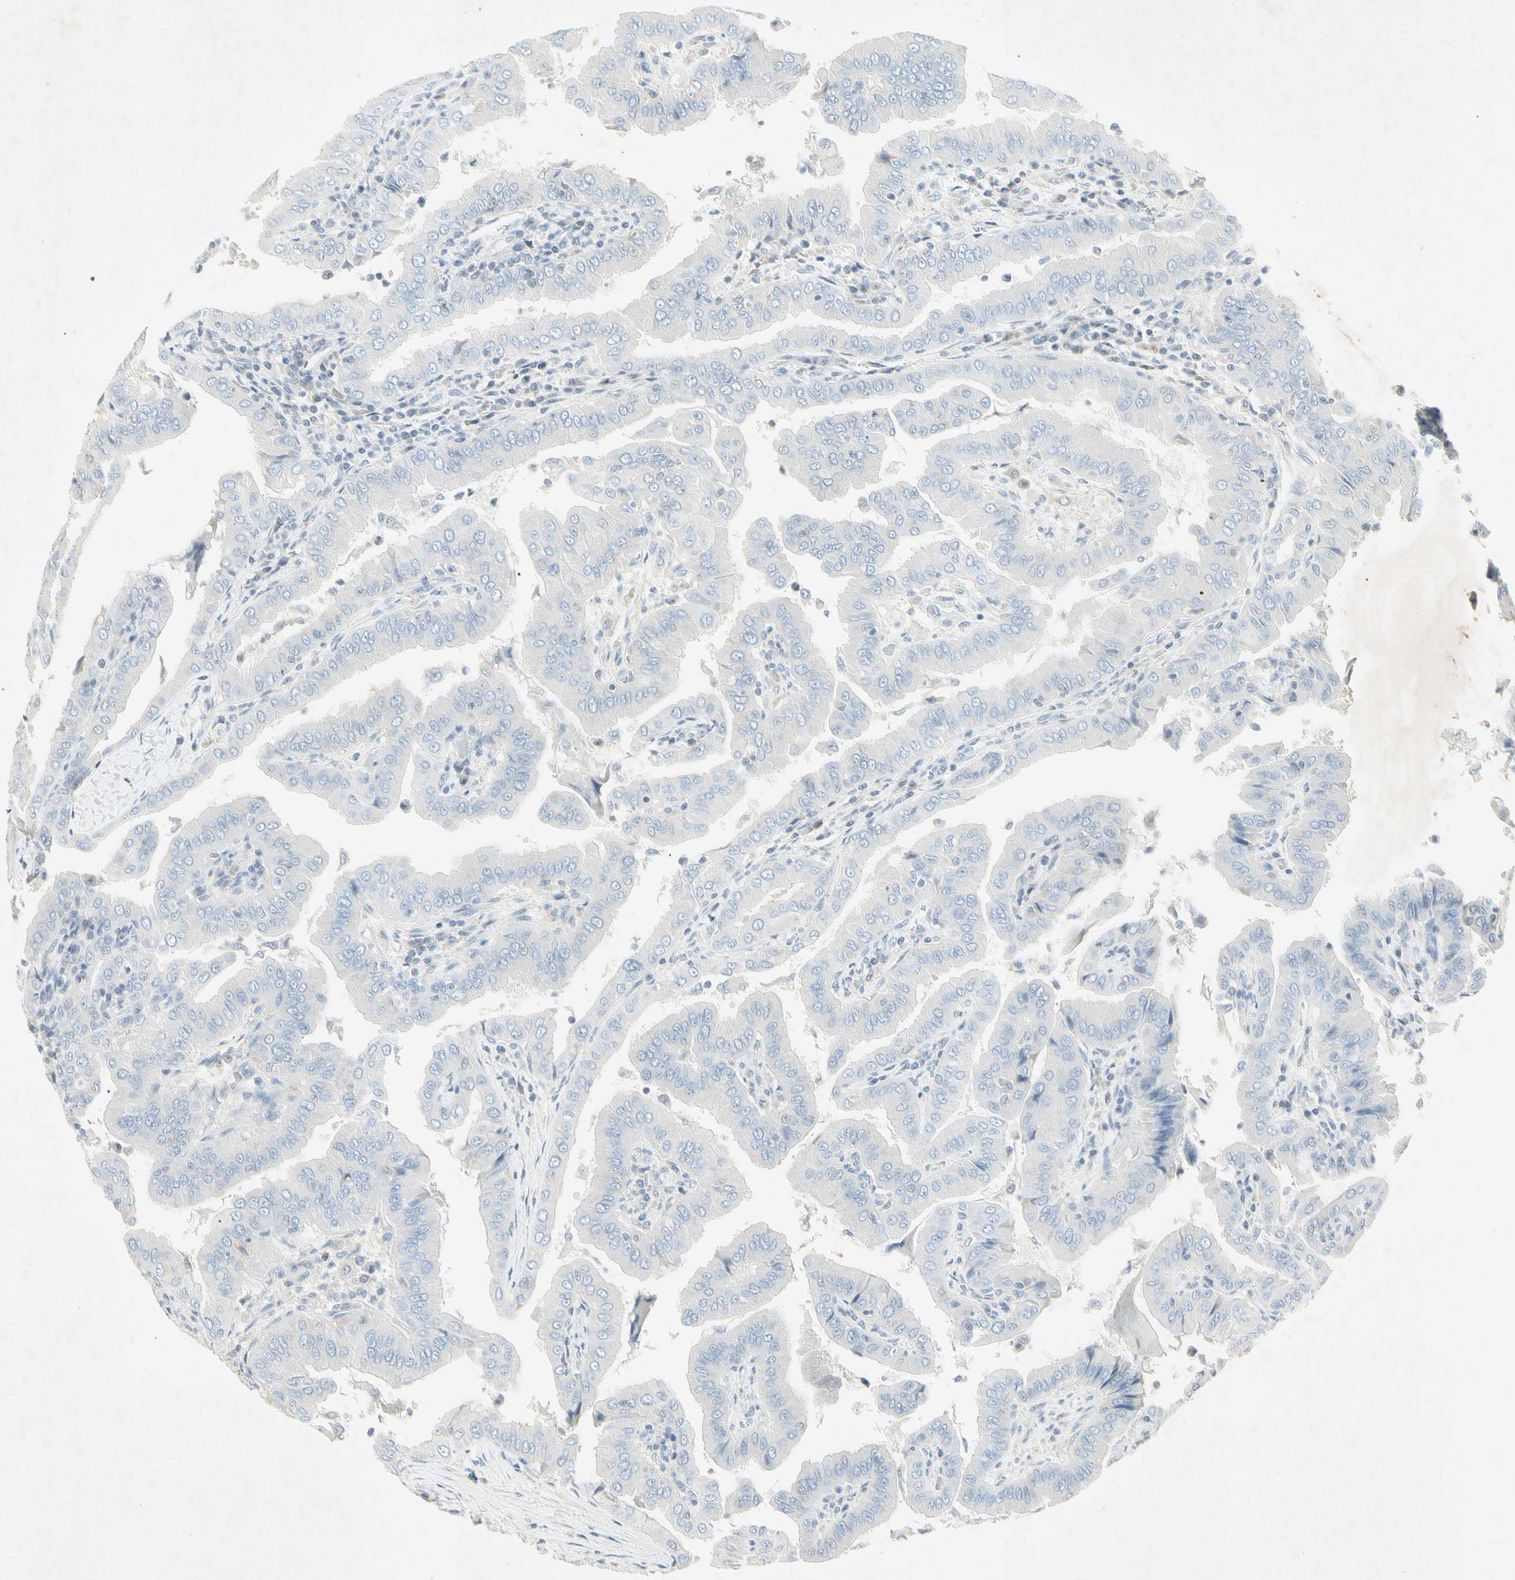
{"staining": {"intensity": "negative", "quantity": "none", "location": "none"}, "tissue": "thyroid cancer", "cell_type": "Tumor cells", "image_type": "cancer", "snomed": [{"axis": "morphology", "description": "Papillary adenocarcinoma, NOS"}, {"axis": "topography", "description": "Thyroid gland"}], "caption": "High power microscopy micrograph of an immunohistochemistry (IHC) histopathology image of thyroid papillary adenocarcinoma, revealing no significant expression in tumor cells. Nuclei are stained in blue.", "gene": "TEK", "patient": {"sex": "male", "age": 33}}